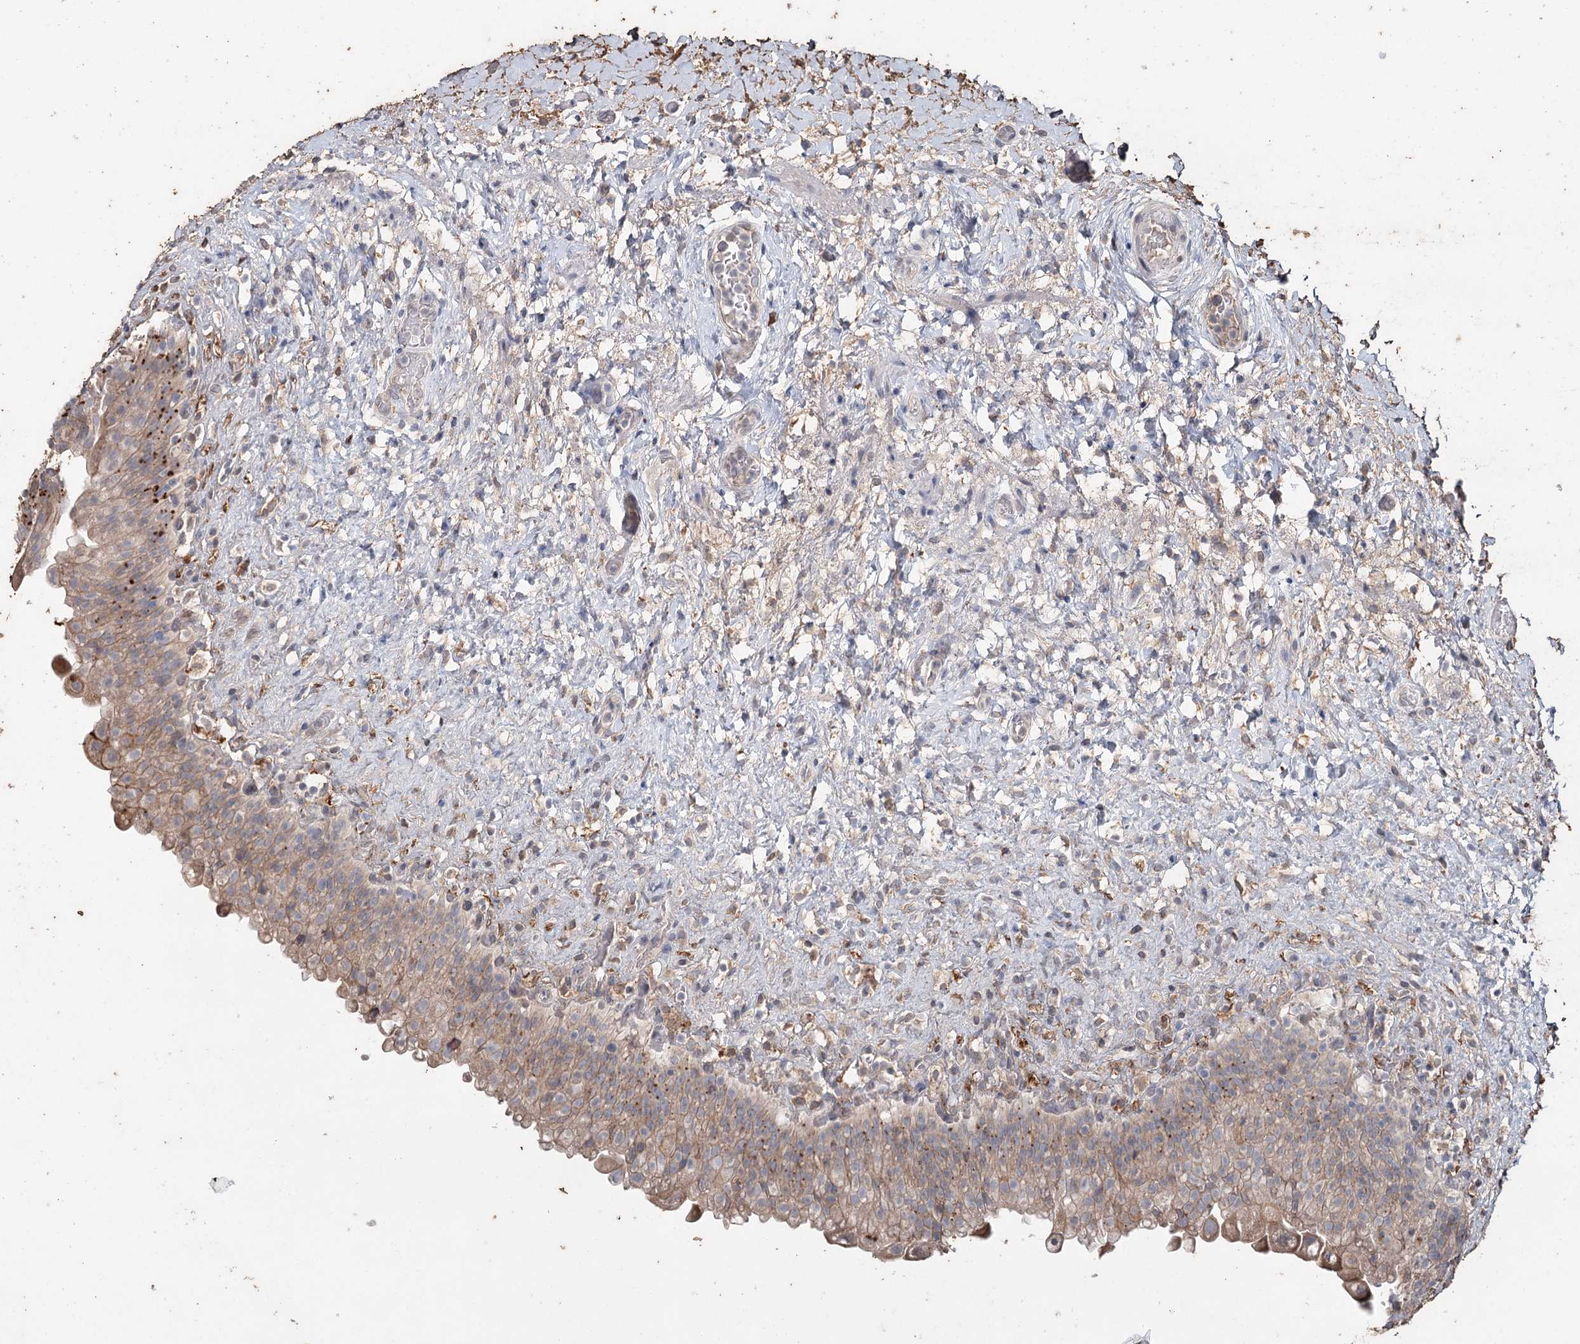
{"staining": {"intensity": "weak", "quantity": ">75%", "location": "cytoplasmic/membranous"}, "tissue": "urinary bladder", "cell_type": "Urothelial cells", "image_type": "normal", "snomed": [{"axis": "morphology", "description": "Normal tissue, NOS"}, {"axis": "topography", "description": "Urinary bladder"}], "caption": "Immunohistochemical staining of normal human urinary bladder shows weak cytoplasmic/membranous protein positivity in approximately >75% of urothelial cells. (brown staining indicates protein expression, while blue staining denotes nuclei).", "gene": "SYVN1", "patient": {"sex": "female", "age": 27}}